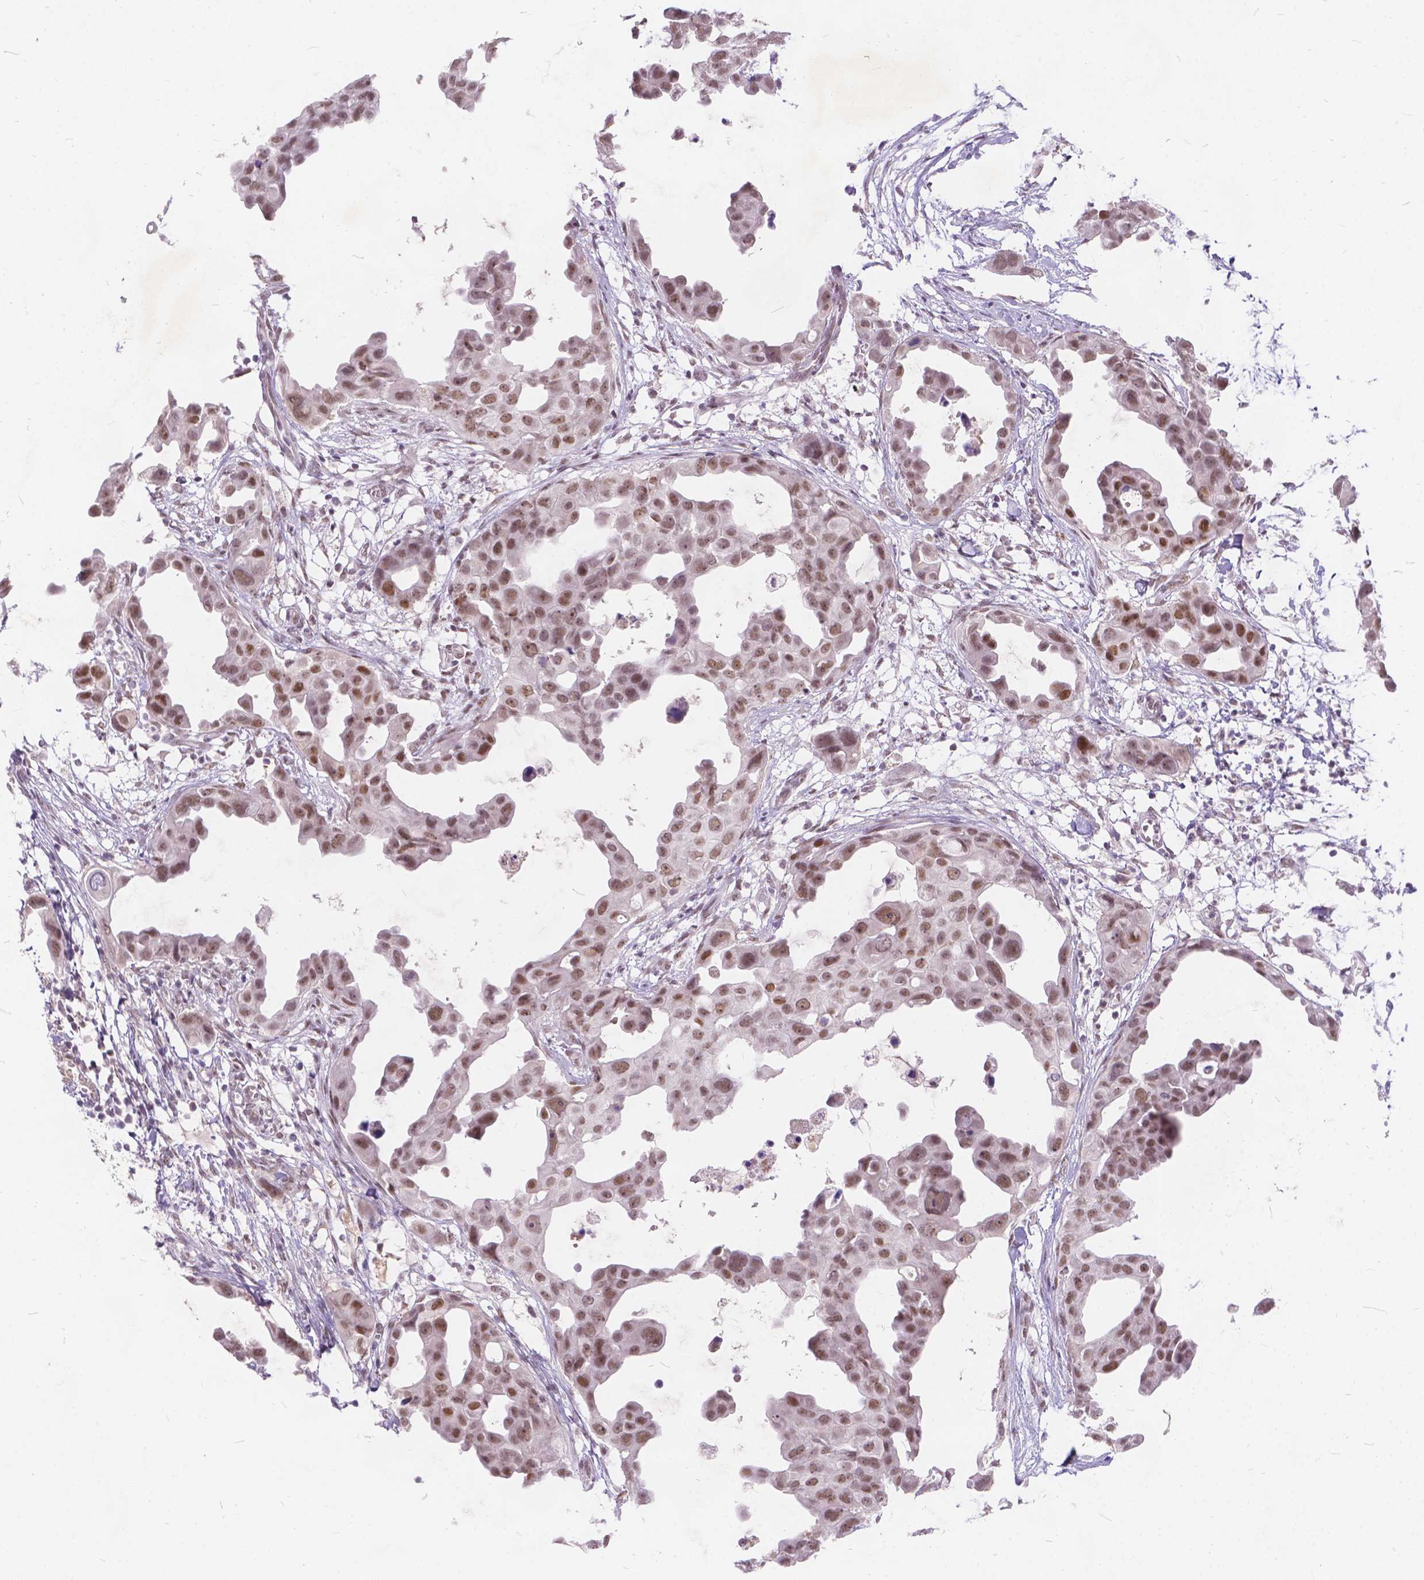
{"staining": {"intensity": "moderate", "quantity": ">75%", "location": "nuclear"}, "tissue": "breast cancer", "cell_type": "Tumor cells", "image_type": "cancer", "snomed": [{"axis": "morphology", "description": "Duct carcinoma"}, {"axis": "topography", "description": "Breast"}], "caption": "Tumor cells exhibit moderate nuclear positivity in about >75% of cells in intraductal carcinoma (breast). Immunohistochemistry (ihc) stains the protein of interest in brown and the nuclei are stained blue.", "gene": "FAM53A", "patient": {"sex": "female", "age": 38}}